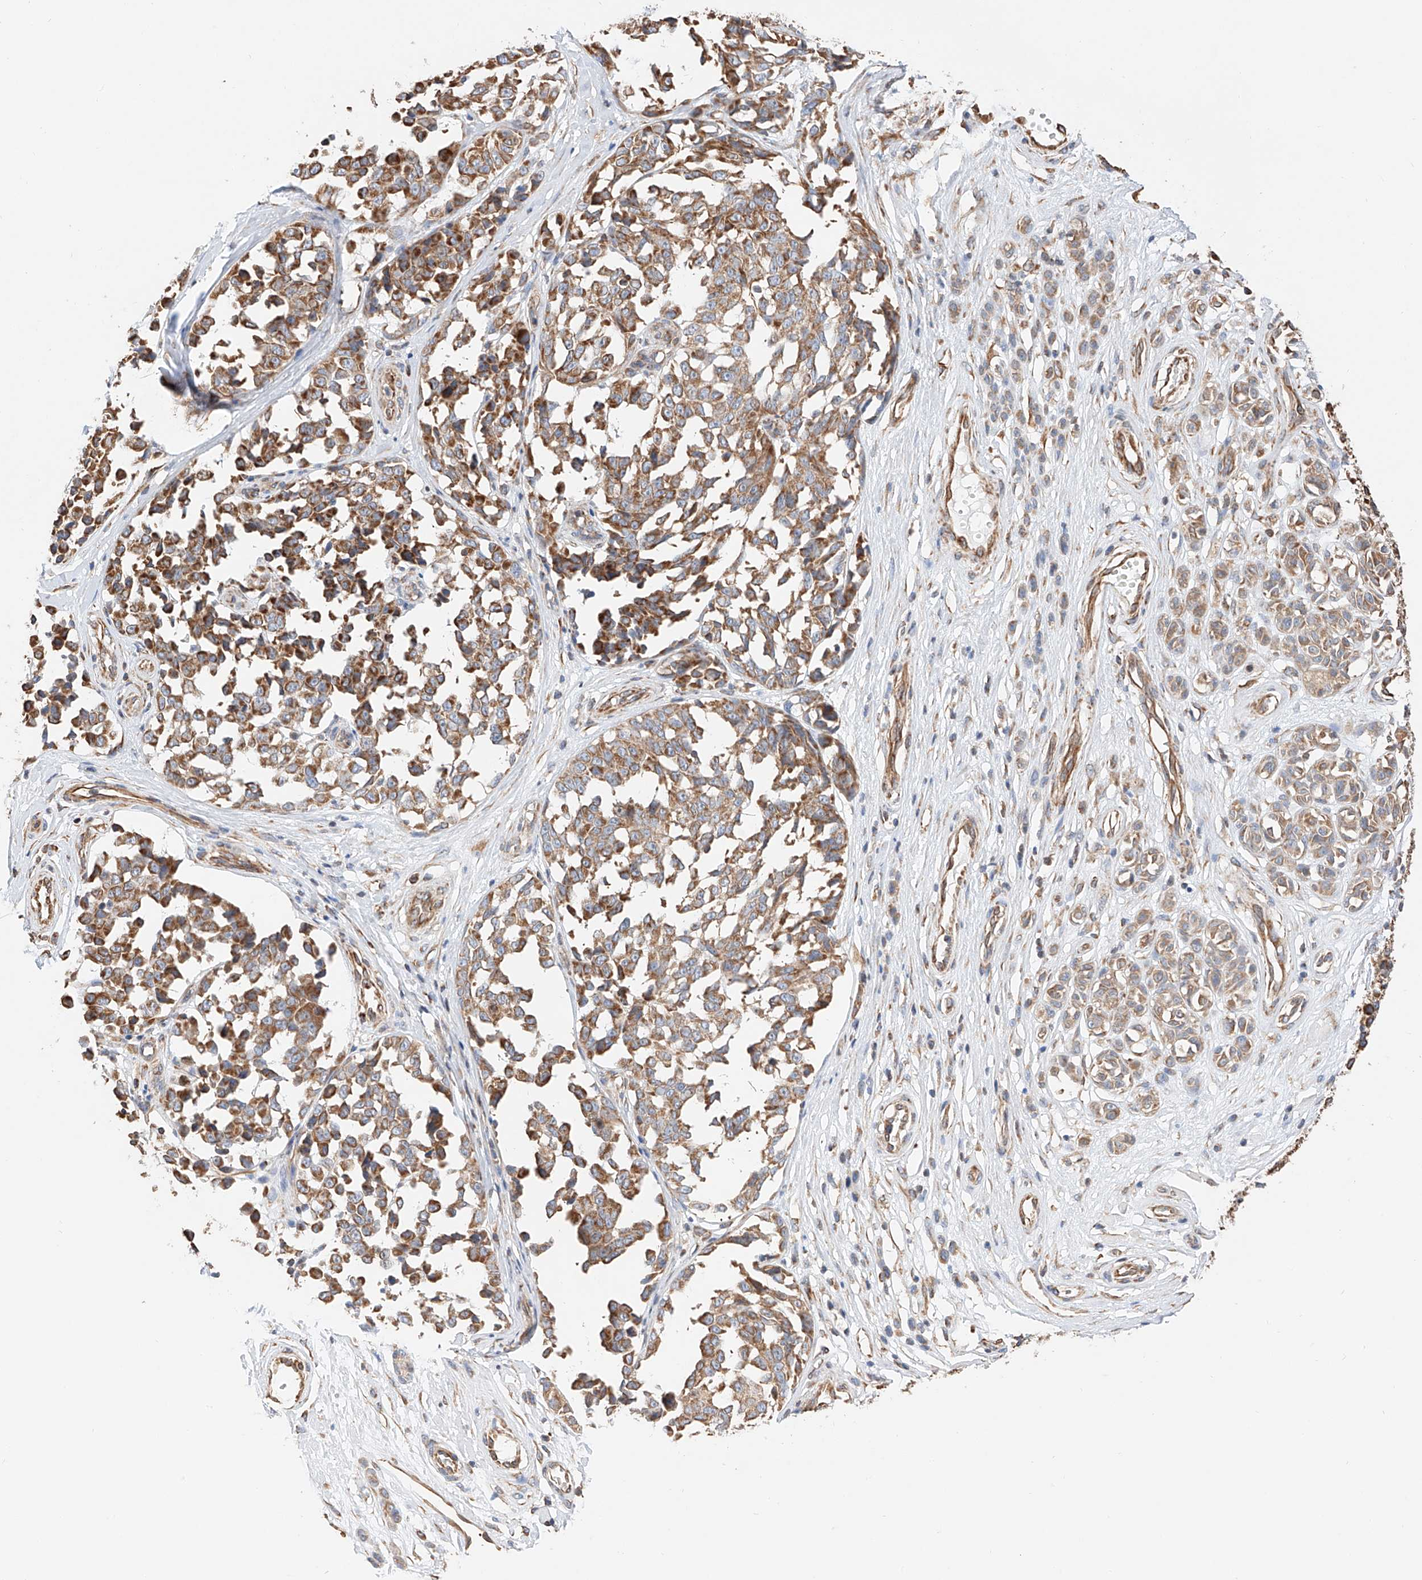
{"staining": {"intensity": "moderate", "quantity": ">75%", "location": "cytoplasmic/membranous"}, "tissue": "melanoma", "cell_type": "Tumor cells", "image_type": "cancer", "snomed": [{"axis": "morphology", "description": "Malignant melanoma, NOS"}, {"axis": "topography", "description": "Skin"}], "caption": "This histopathology image displays immunohistochemistry (IHC) staining of melanoma, with medium moderate cytoplasmic/membranous expression in about >75% of tumor cells.", "gene": "NDUFV3", "patient": {"sex": "female", "age": 64}}